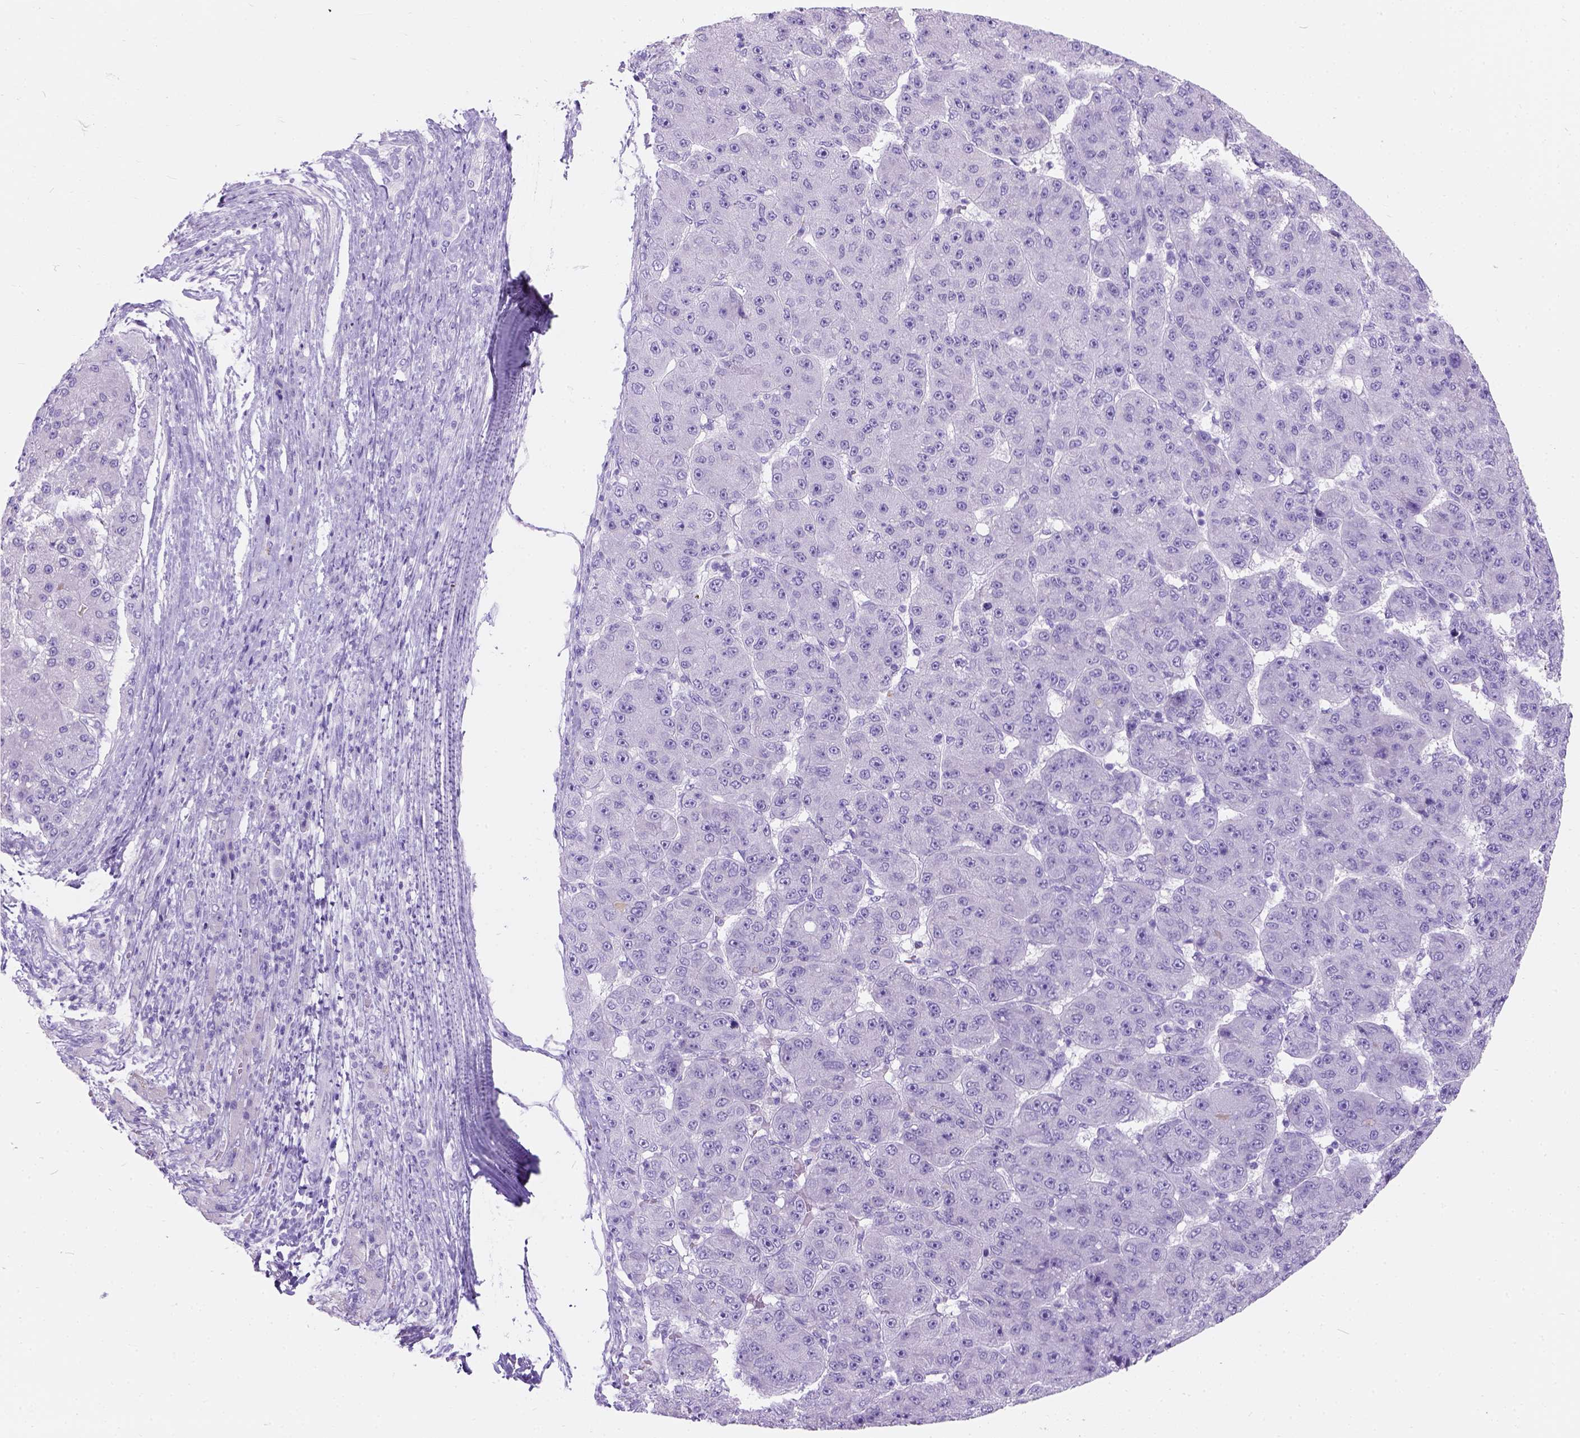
{"staining": {"intensity": "negative", "quantity": "none", "location": "none"}, "tissue": "liver cancer", "cell_type": "Tumor cells", "image_type": "cancer", "snomed": [{"axis": "morphology", "description": "Carcinoma, Hepatocellular, NOS"}, {"axis": "topography", "description": "Liver"}], "caption": "Tumor cells are negative for protein expression in human liver cancer (hepatocellular carcinoma). The staining is performed using DAB (3,3'-diaminobenzidine) brown chromogen with nuclei counter-stained in using hematoxylin.", "gene": "C7orf57", "patient": {"sex": "male", "age": 67}}